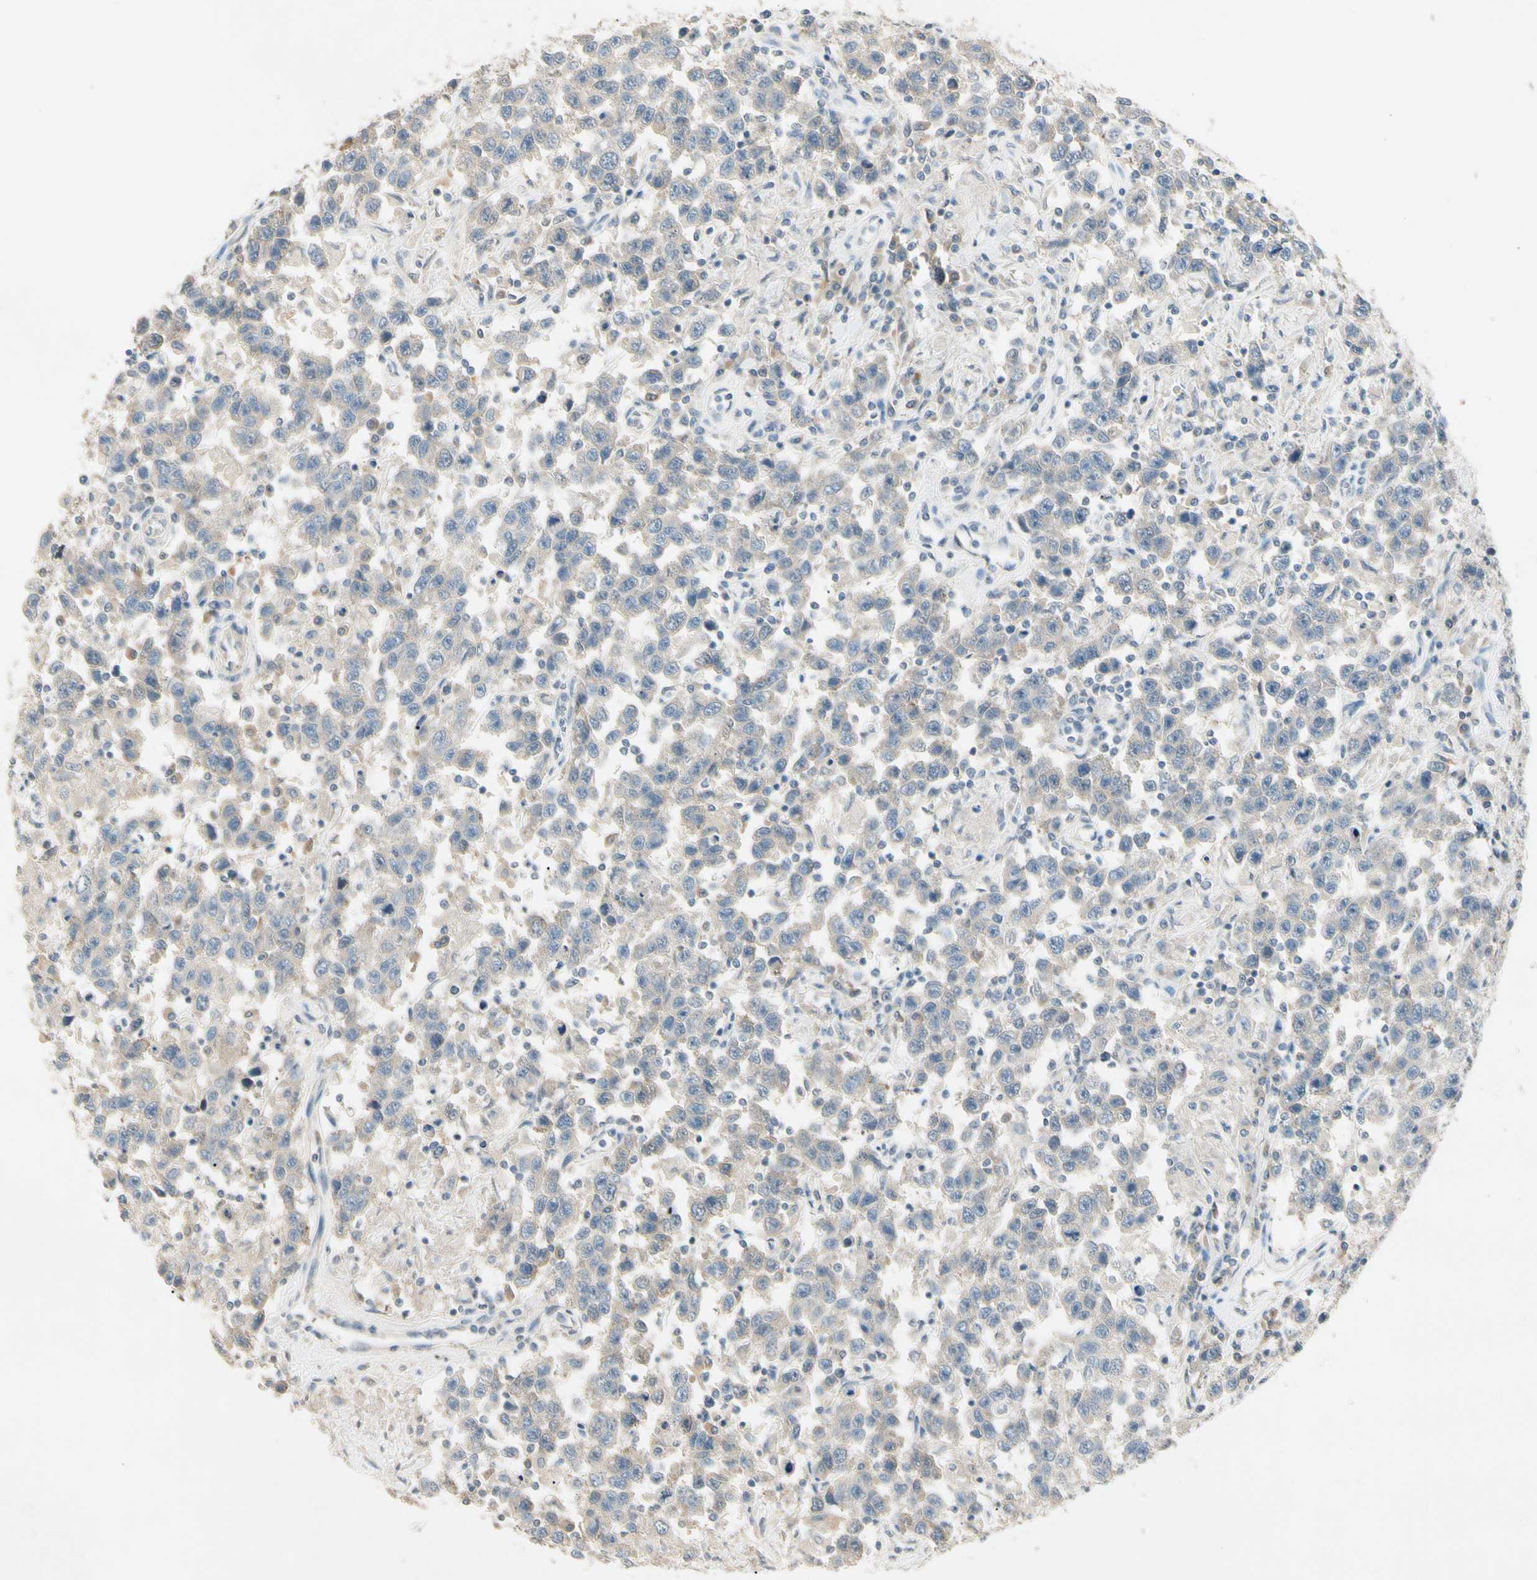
{"staining": {"intensity": "weak", "quantity": "<25%", "location": "cytoplasmic/membranous"}, "tissue": "testis cancer", "cell_type": "Tumor cells", "image_type": "cancer", "snomed": [{"axis": "morphology", "description": "Seminoma, NOS"}, {"axis": "topography", "description": "Testis"}], "caption": "Tumor cells show no significant protein expression in seminoma (testis). The staining was performed using DAB to visualize the protein expression in brown, while the nuclei were stained in blue with hematoxylin (Magnification: 20x).", "gene": "PRSS21", "patient": {"sex": "male", "age": 41}}